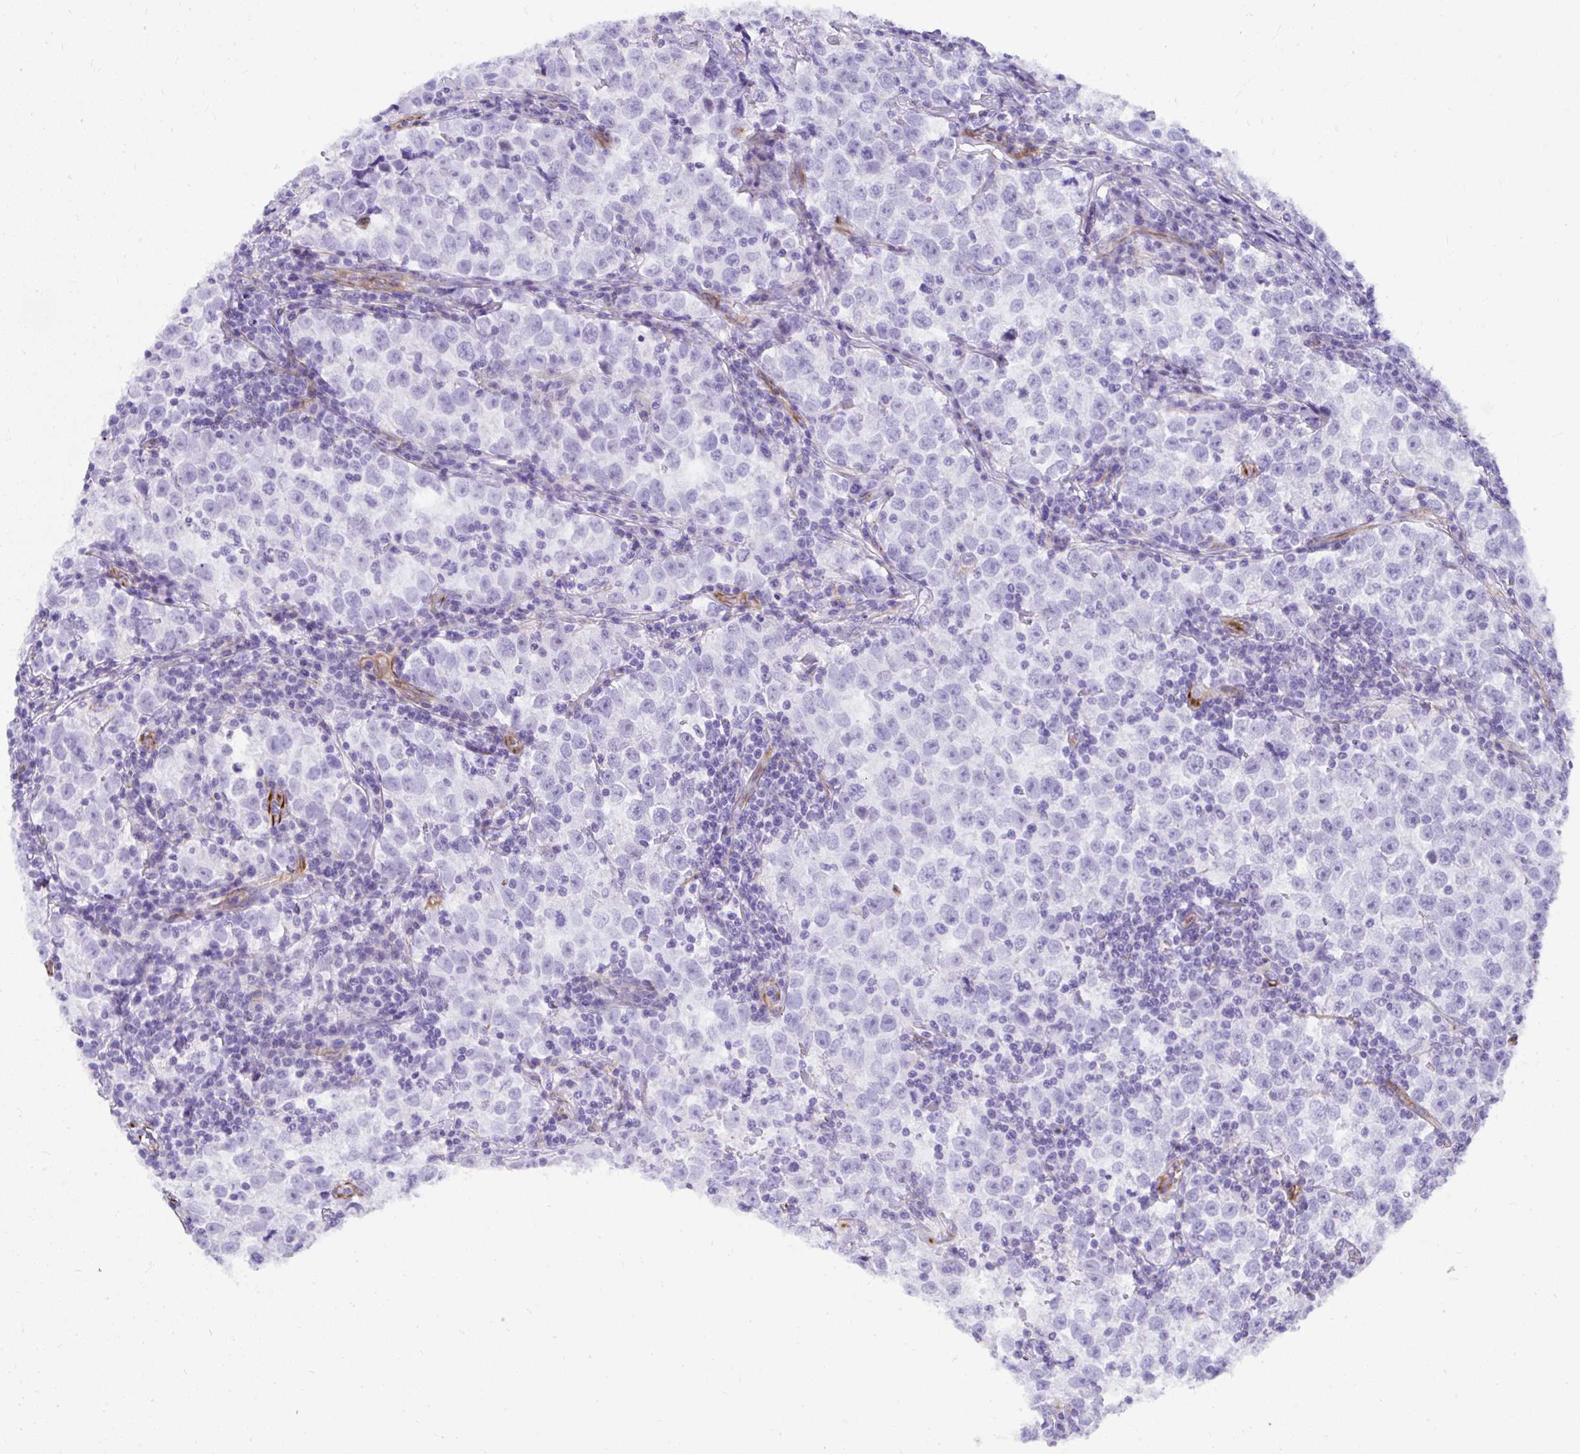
{"staining": {"intensity": "negative", "quantity": "none", "location": "none"}, "tissue": "testis cancer", "cell_type": "Tumor cells", "image_type": "cancer", "snomed": [{"axis": "morphology", "description": "Normal tissue, NOS"}, {"axis": "morphology", "description": "Seminoma, NOS"}, {"axis": "topography", "description": "Testis"}], "caption": "Immunohistochemistry of testis cancer (seminoma) demonstrates no expression in tumor cells.", "gene": "DEPDC5", "patient": {"sex": "male", "age": 43}}